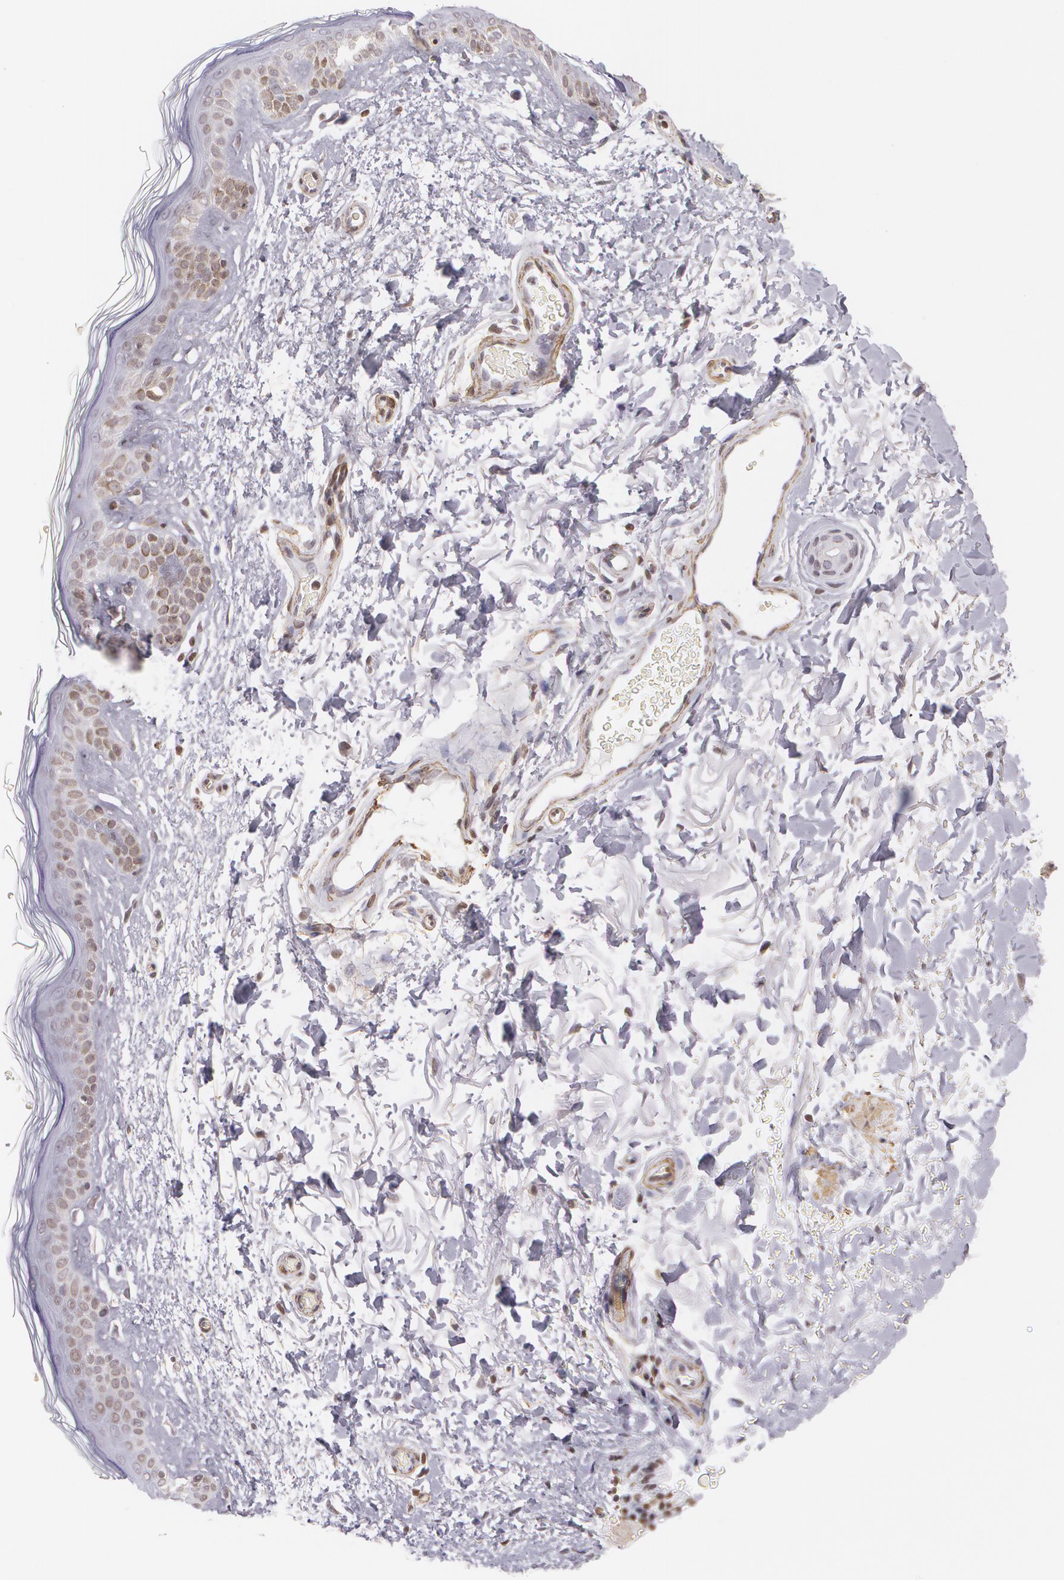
{"staining": {"intensity": "negative", "quantity": "none", "location": "none"}, "tissue": "skin", "cell_type": "Fibroblasts", "image_type": "normal", "snomed": [{"axis": "morphology", "description": "Normal tissue, NOS"}, {"axis": "topography", "description": "Skin"}], "caption": "An IHC micrograph of normal skin is shown. There is no staining in fibroblasts of skin. (Stains: DAB immunohistochemistry with hematoxylin counter stain, Microscopy: brightfield microscopy at high magnification).", "gene": "VAMP1", "patient": {"sex": "male", "age": 63}}